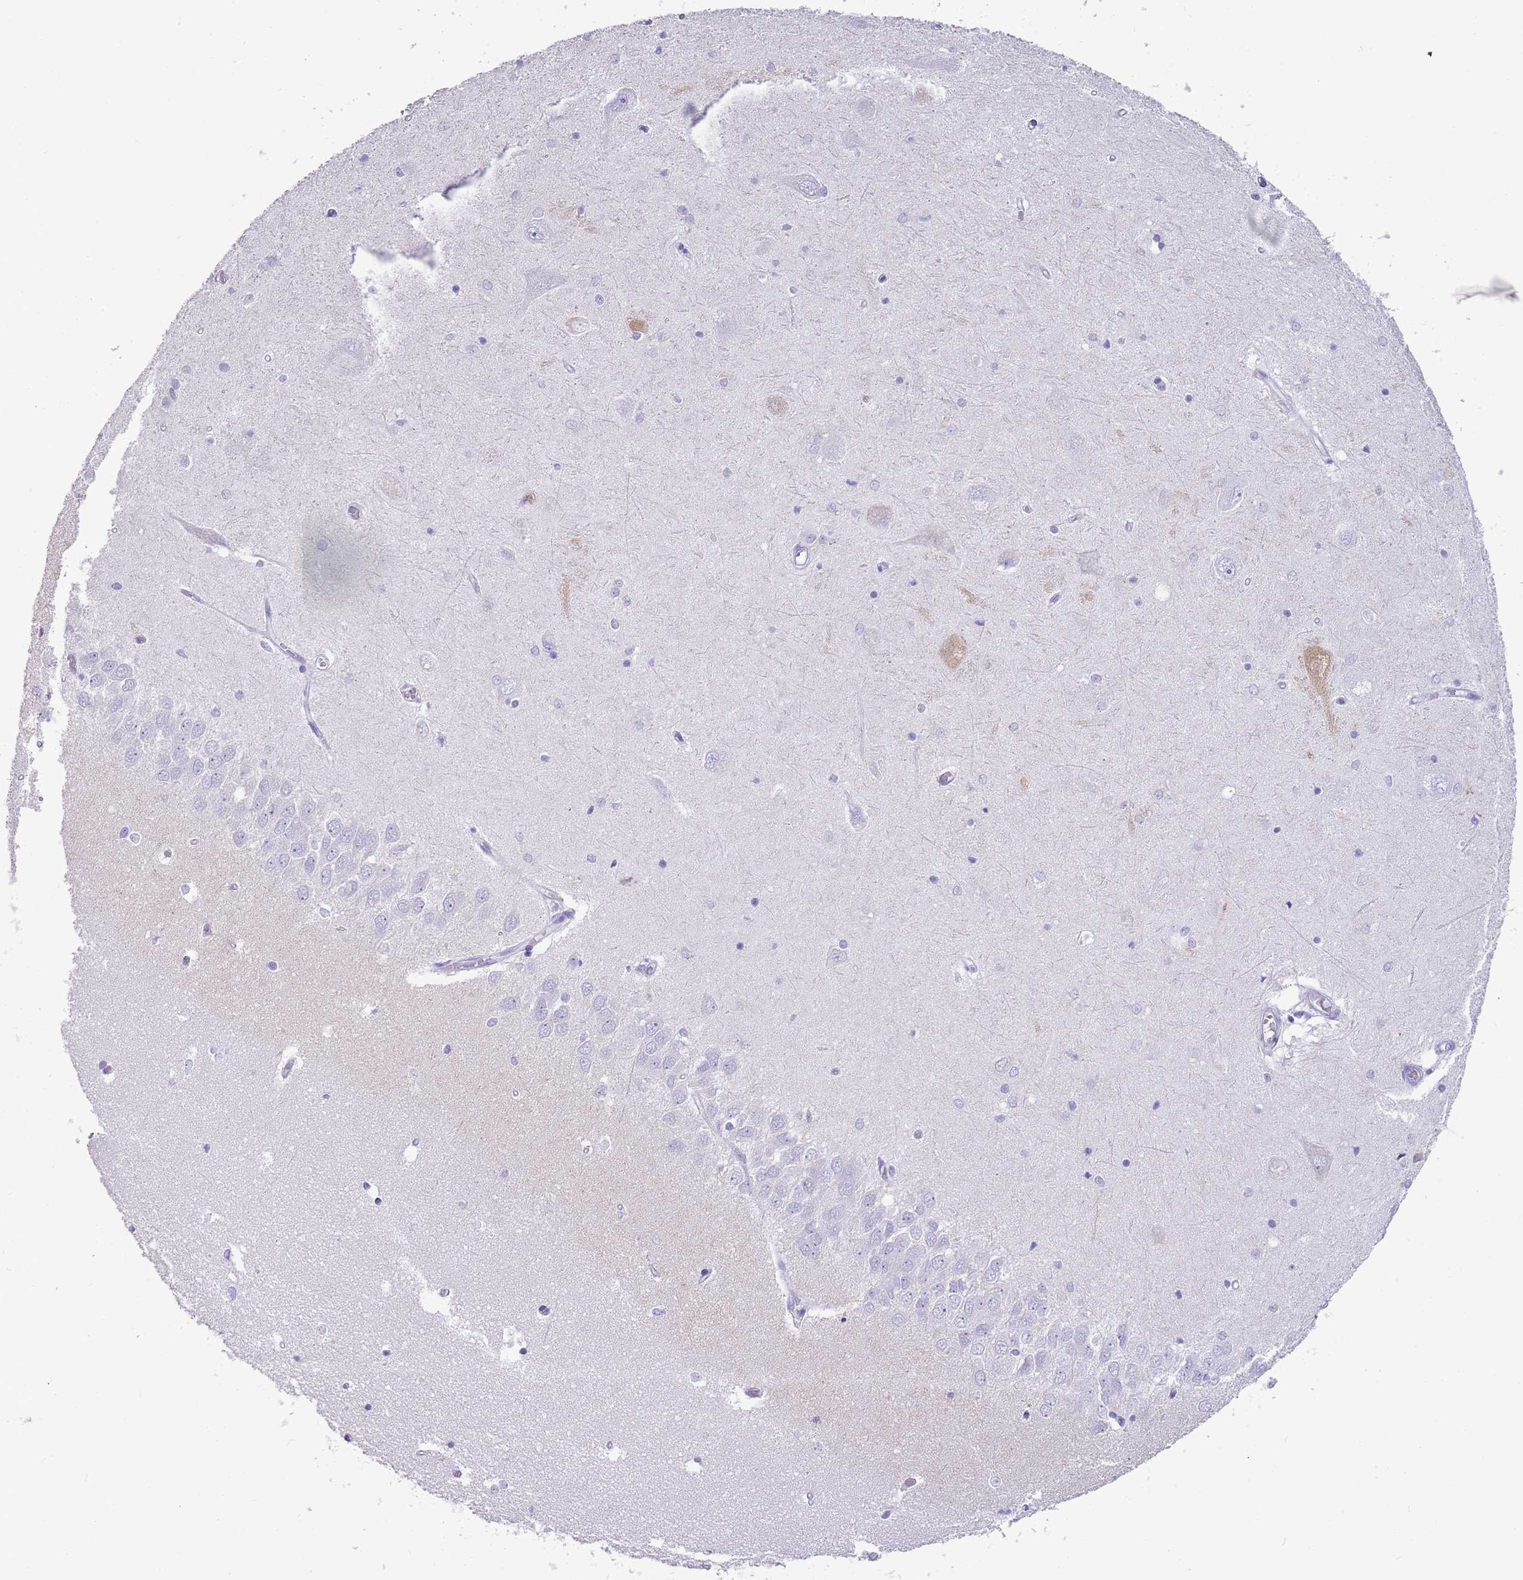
{"staining": {"intensity": "negative", "quantity": "none", "location": "none"}, "tissue": "hippocampus", "cell_type": "Glial cells", "image_type": "normal", "snomed": [{"axis": "morphology", "description": "Normal tissue, NOS"}, {"axis": "topography", "description": "Hippocampus"}], "caption": "There is no significant expression in glial cells of hippocampus. (DAB immunohistochemistry with hematoxylin counter stain).", "gene": "ENSG00000271254", "patient": {"sex": "male", "age": 45}}